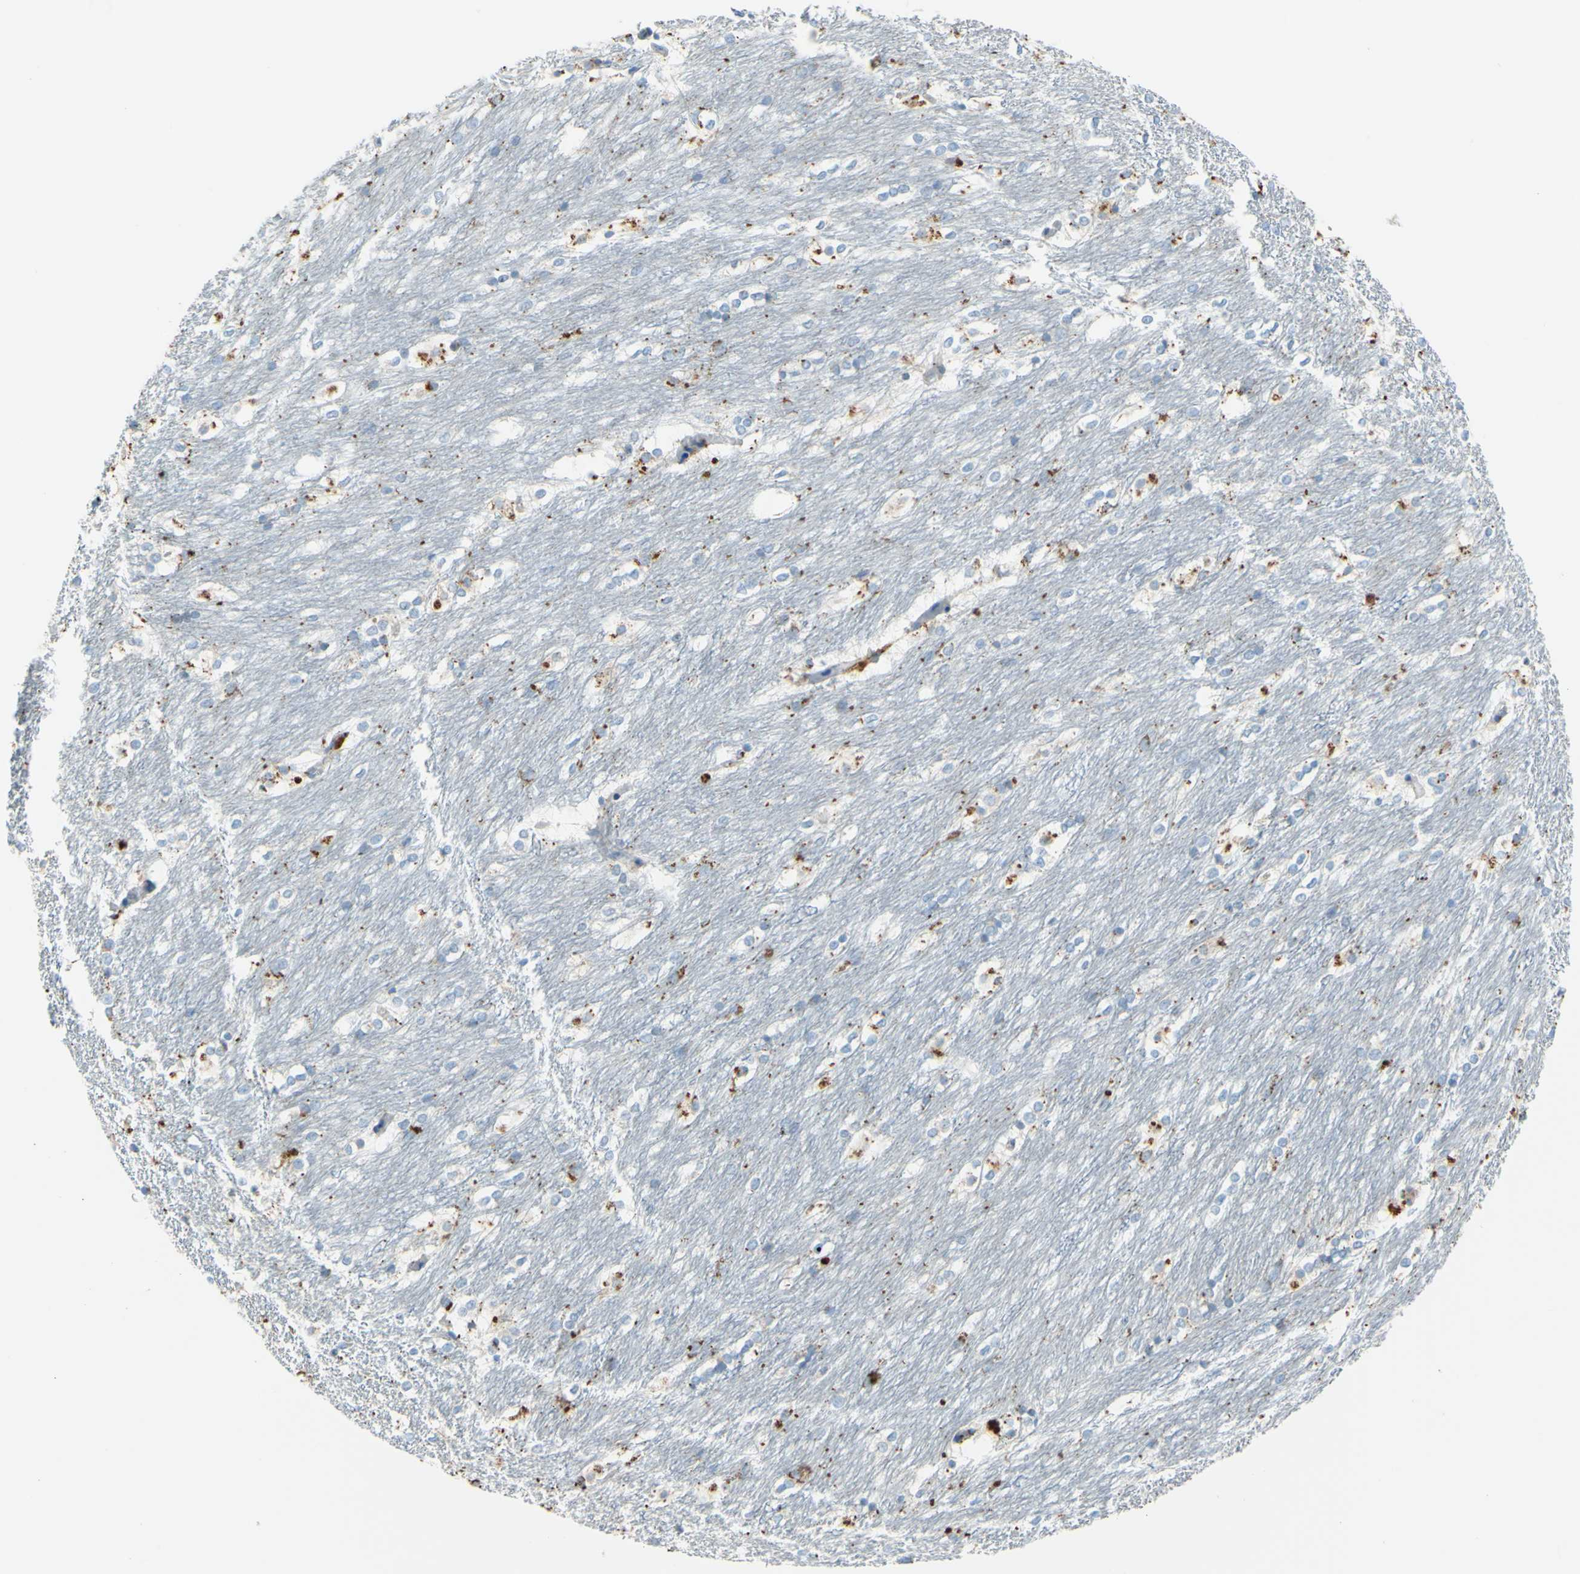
{"staining": {"intensity": "strong", "quantity": ">75%", "location": "cytoplasmic/membranous"}, "tissue": "caudate", "cell_type": "Glial cells", "image_type": "normal", "snomed": [{"axis": "morphology", "description": "Normal tissue, NOS"}, {"axis": "topography", "description": "Lateral ventricle wall"}], "caption": "Immunohistochemical staining of benign caudate reveals high levels of strong cytoplasmic/membranous staining in approximately >75% of glial cells.", "gene": "CTSD", "patient": {"sex": "female", "age": 19}}